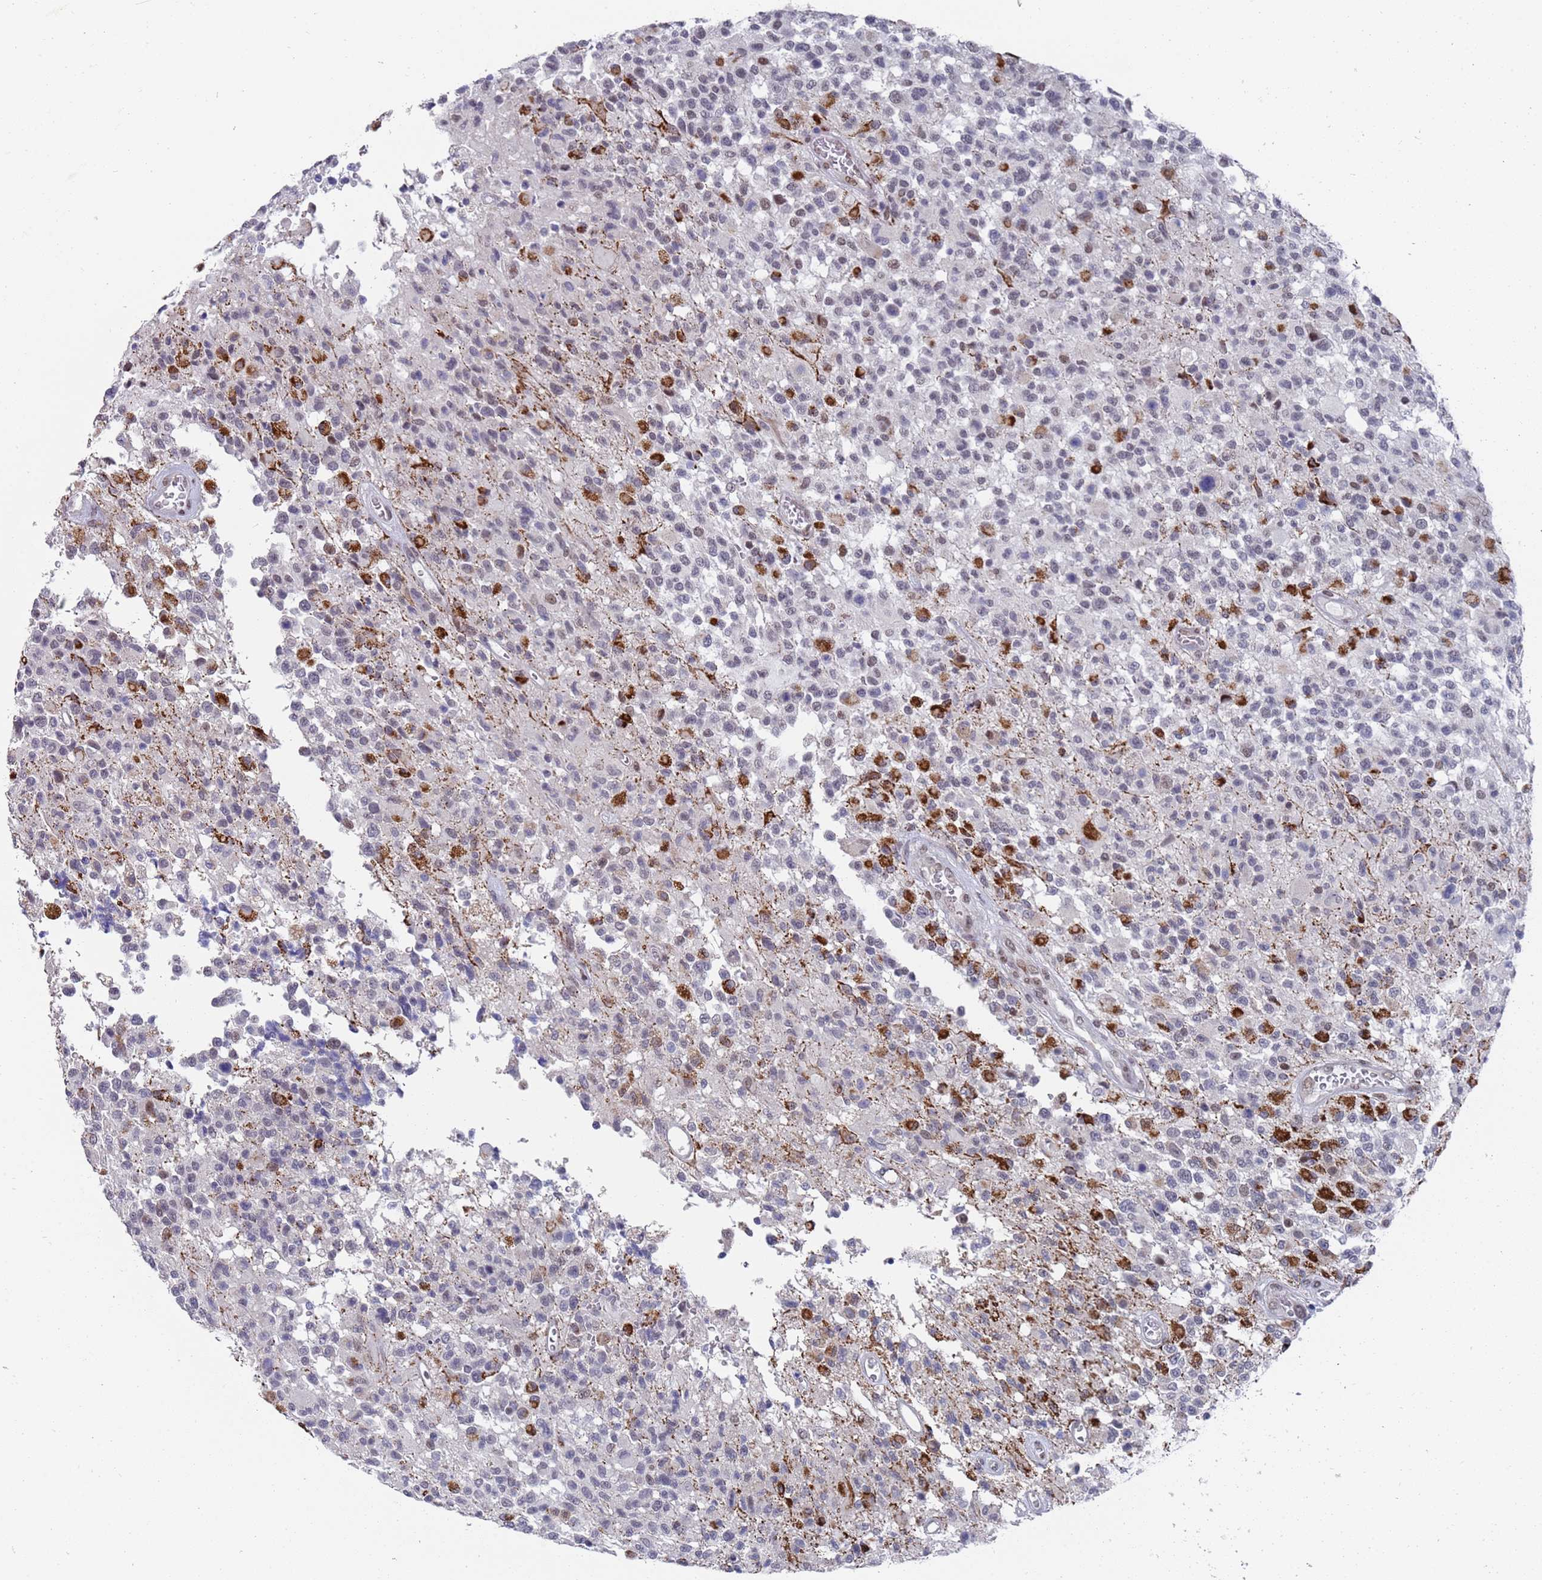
{"staining": {"intensity": "negative", "quantity": "none", "location": "none"}, "tissue": "glioma", "cell_type": "Tumor cells", "image_type": "cancer", "snomed": [{"axis": "morphology", "description": "Glioma, malignant, High grade"}, {"axis": "morphology", "description": "Glioblastoma, NOS"}, {"axis": "topography", "description": "Brain"}], "caption": "Immunohistochemical staining of glioma reveals no significant staining in tumor cells.", "gene": "COPS6", "patient": {"sex": "male", "age": 60}}